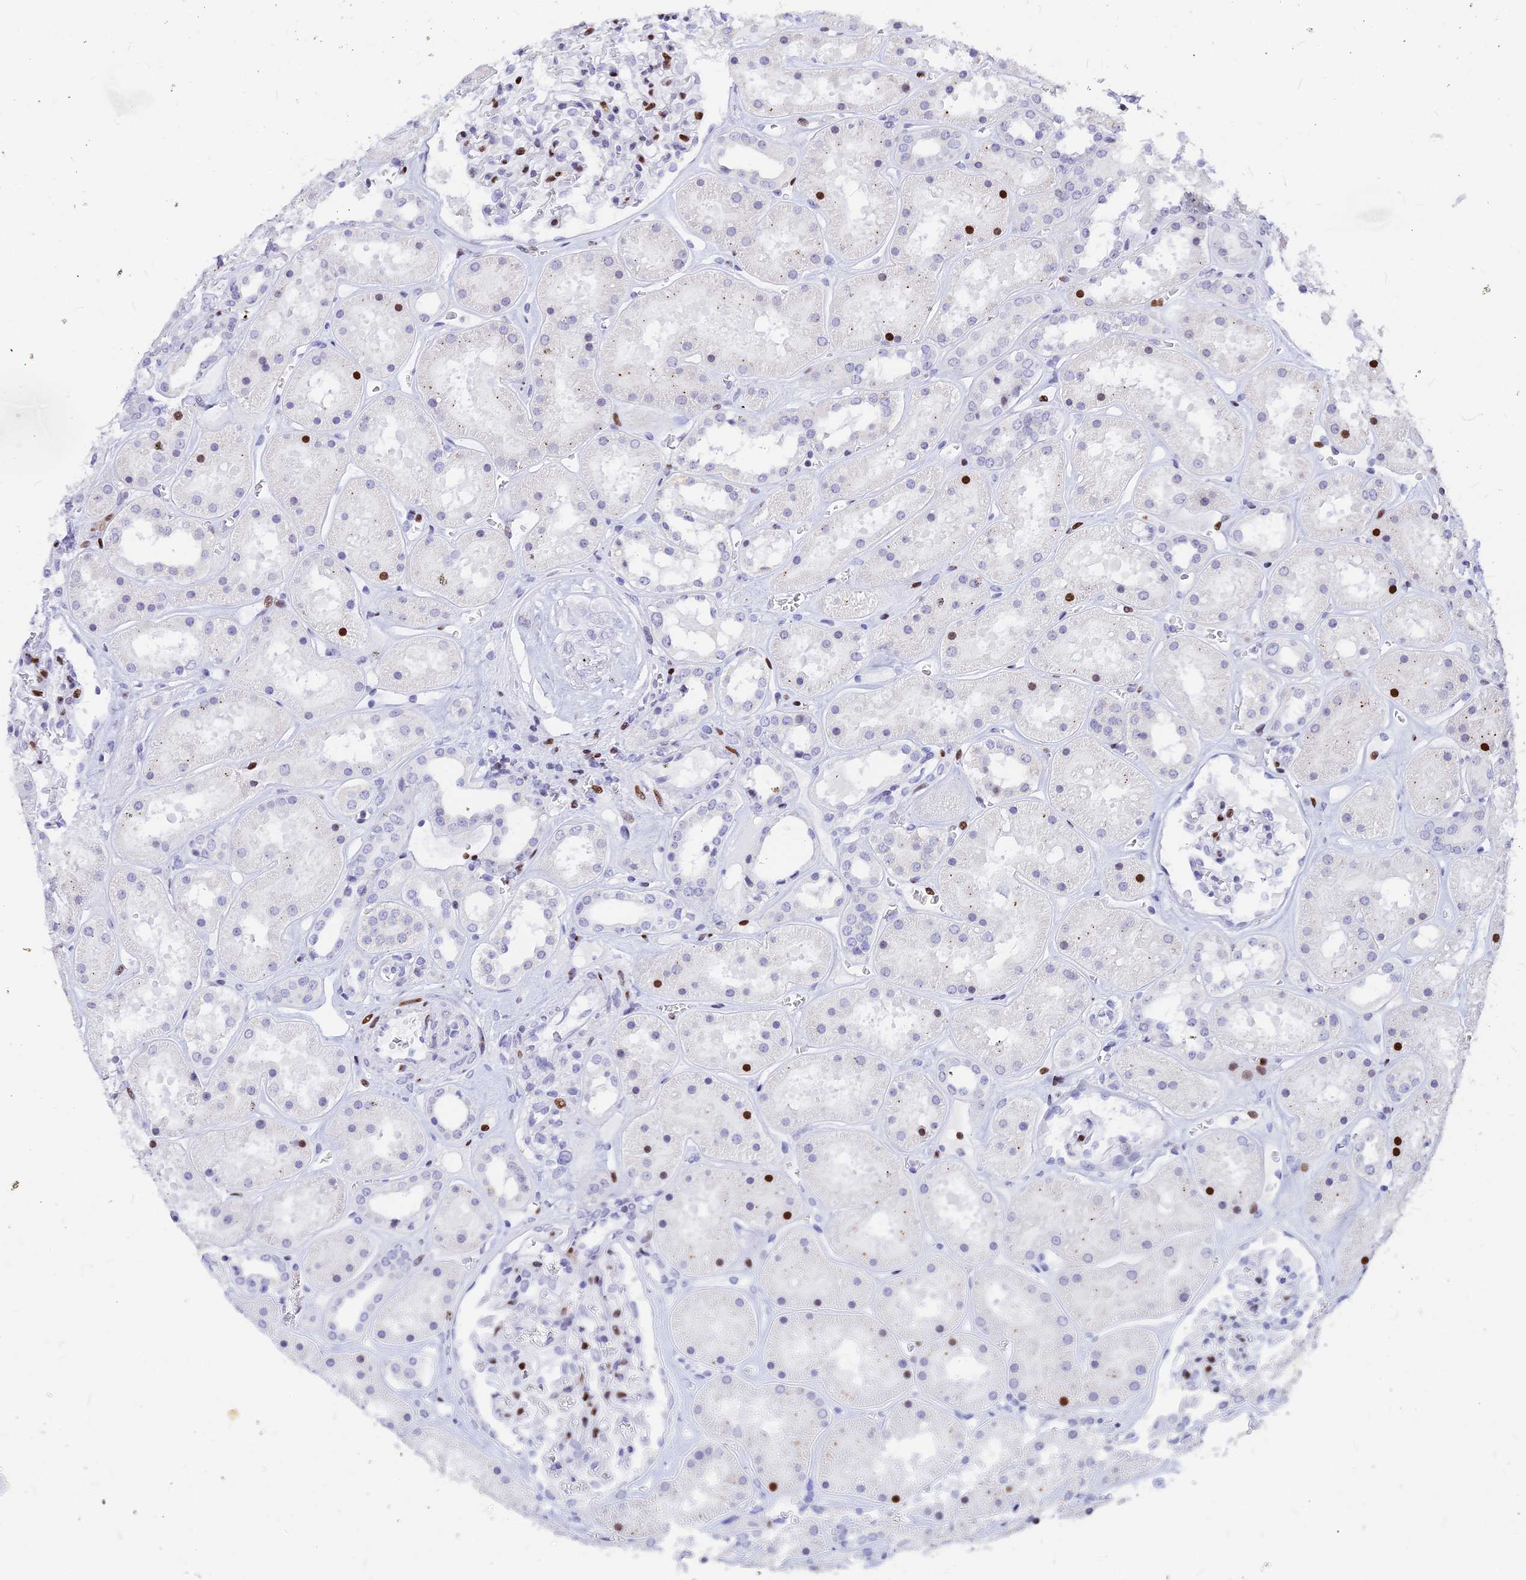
{"staining": {"intensity": "strong", "quantity": "<25%", "location": "nuclear"}, "tissue": "kidney", "cell_type": "Cells in glomeruli", "image_type": "normal", "snomed": [{"axis": "morphology", "description": "Normal tissue, NOS"}, {"axis": "topography", "description": "Kidney"}], "caption": "The histopathology image demonstrates staining of benign kidney, revealing strong nuclear protein positivity (brown color) within cells in glomeruli.", "gene": "PRPS1", "patient": {"sex": "female", "age": 41}}